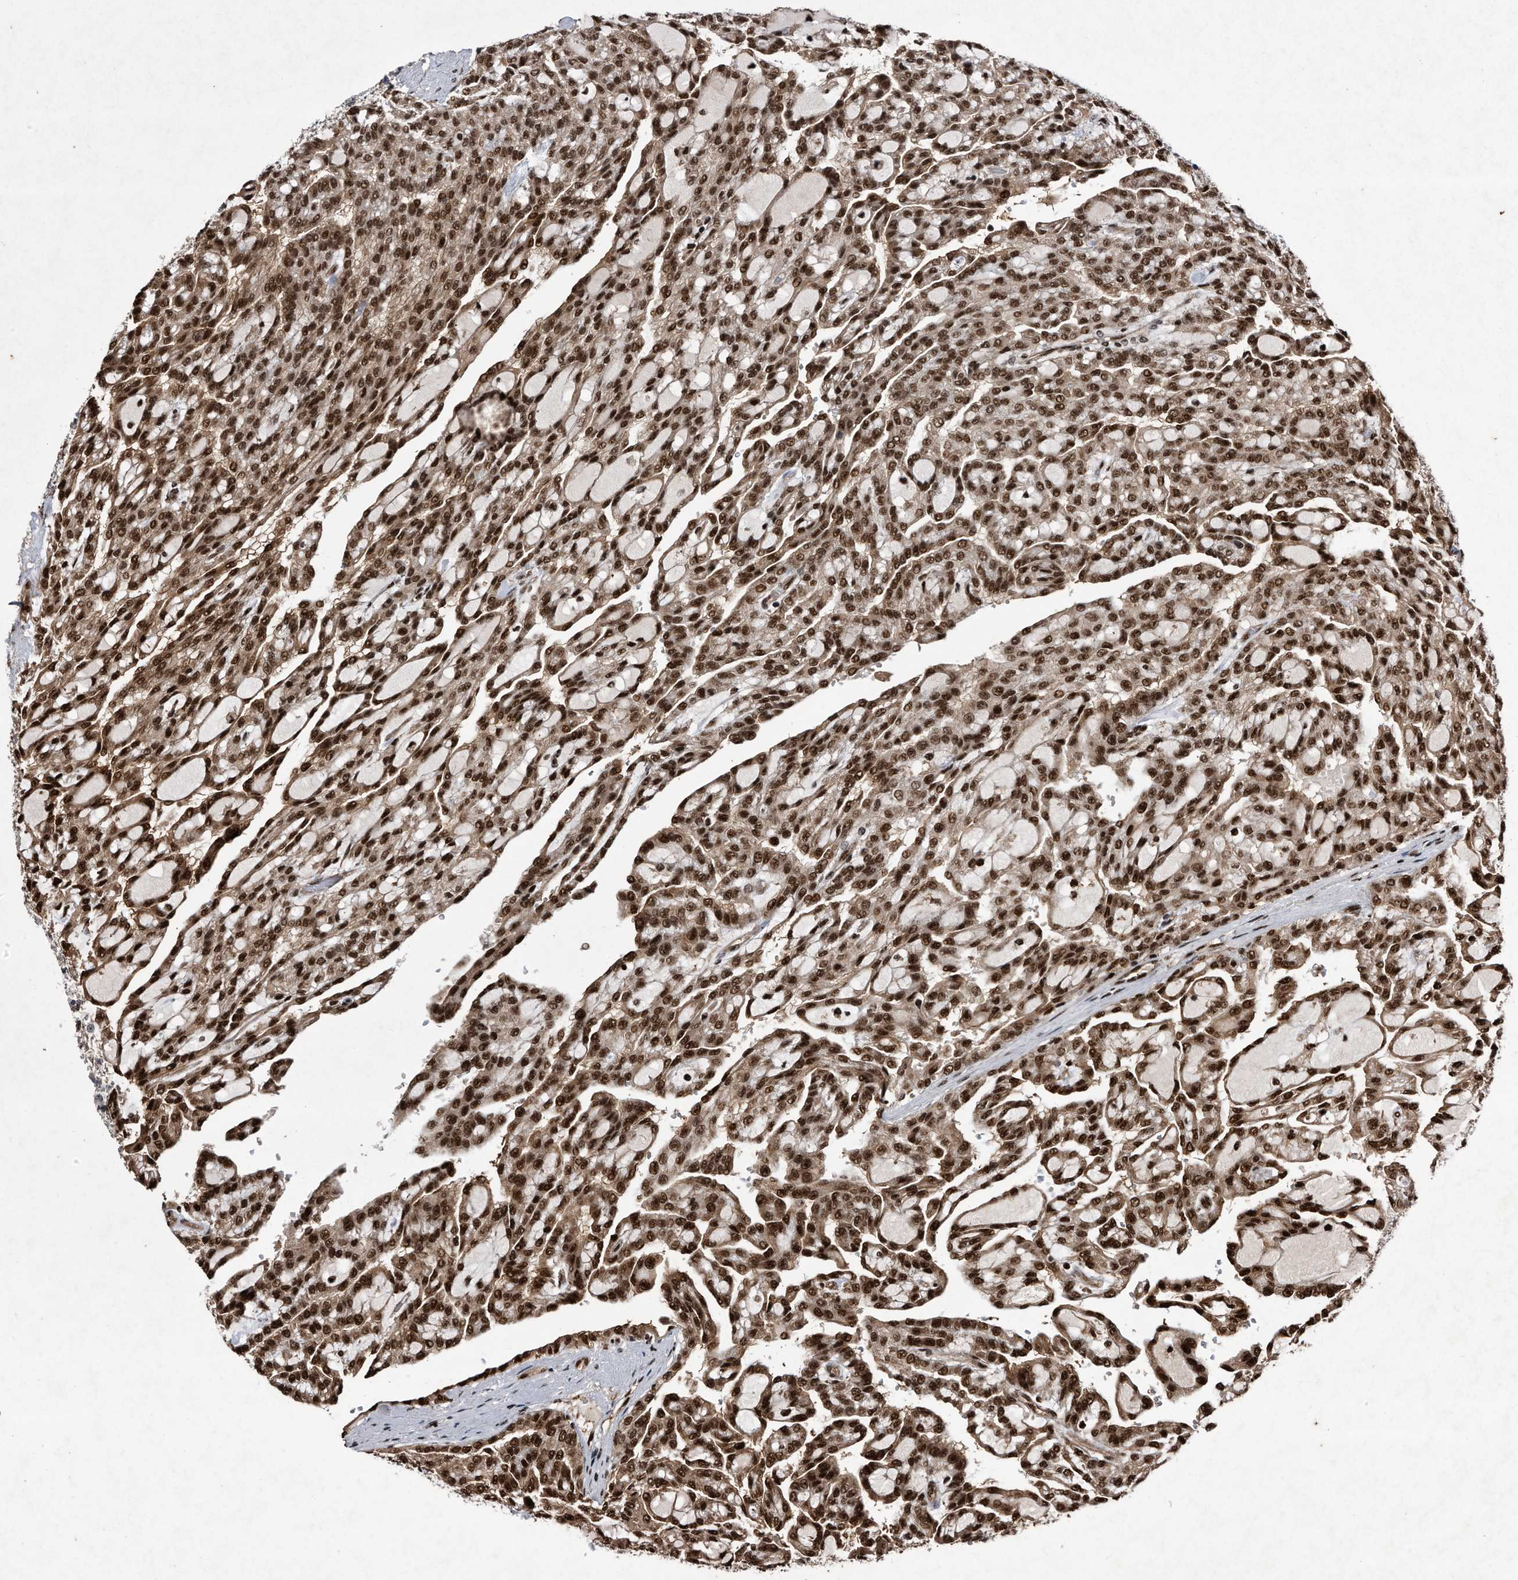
{"staining": {"intensity": "strong", "quantity": ">75%", "location": "cytoplasmic/membranous,nuclear"}, "tissue": "renal cancer", "cell_type": "Tumor cells", "image_type": "cancer", "snomed": [{"axis": "morphology", "description": "Adenocarcinoma, NOS"}, {"axis": "topography", "description": "Kidney"}], "caption": "Tumor cells reveal high levels of strong cytoplasmic/membranous and nuclear positivity in approximately >75% of cells in renal adenocarcinoma.", "gene": "RAD23B", "patient": {"sex": "male", "age": 63}}